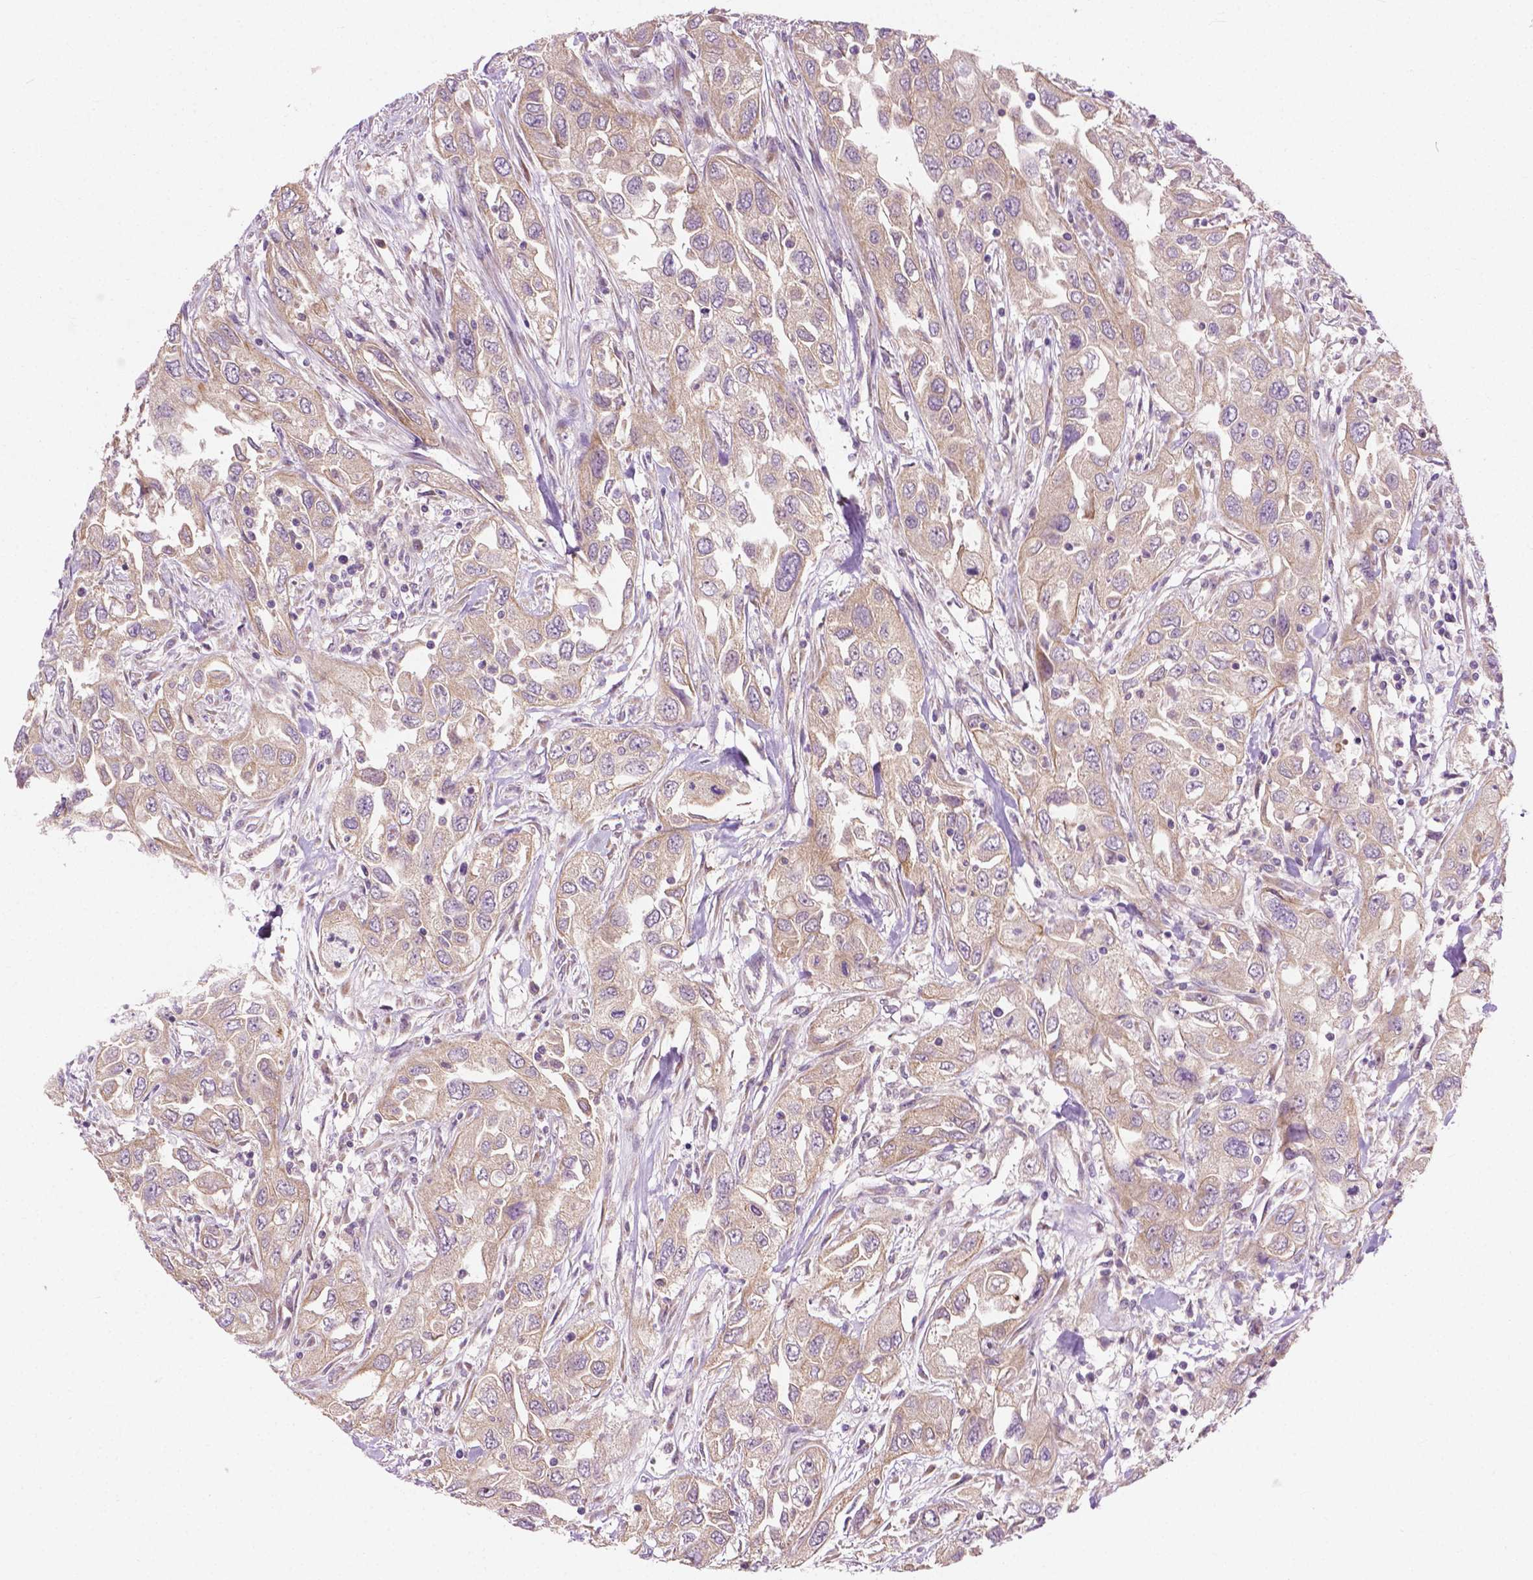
{"staining": {"intensity": "weak", "quantity": "25%-75%", "location": "cytoplasmic/membranous"}, "tissue": "urothelial cancer", "cell_type": "Tumor cells", "image_type": "cancer", "snomed": [{"axis": "morphology", "description": "Urothelial carcinoma, High grade"}, {"axis": "topography", "description": "Urinary bladder"}], "caption": "Urothelial carcinoma (high-grade) stained with IHC demonstrates weak cytoplasmic/membranous expression in approximately 25%-75% of tumor cells.", "gene": "MZT1", "patient": {"sex": "male", "age": 76}}